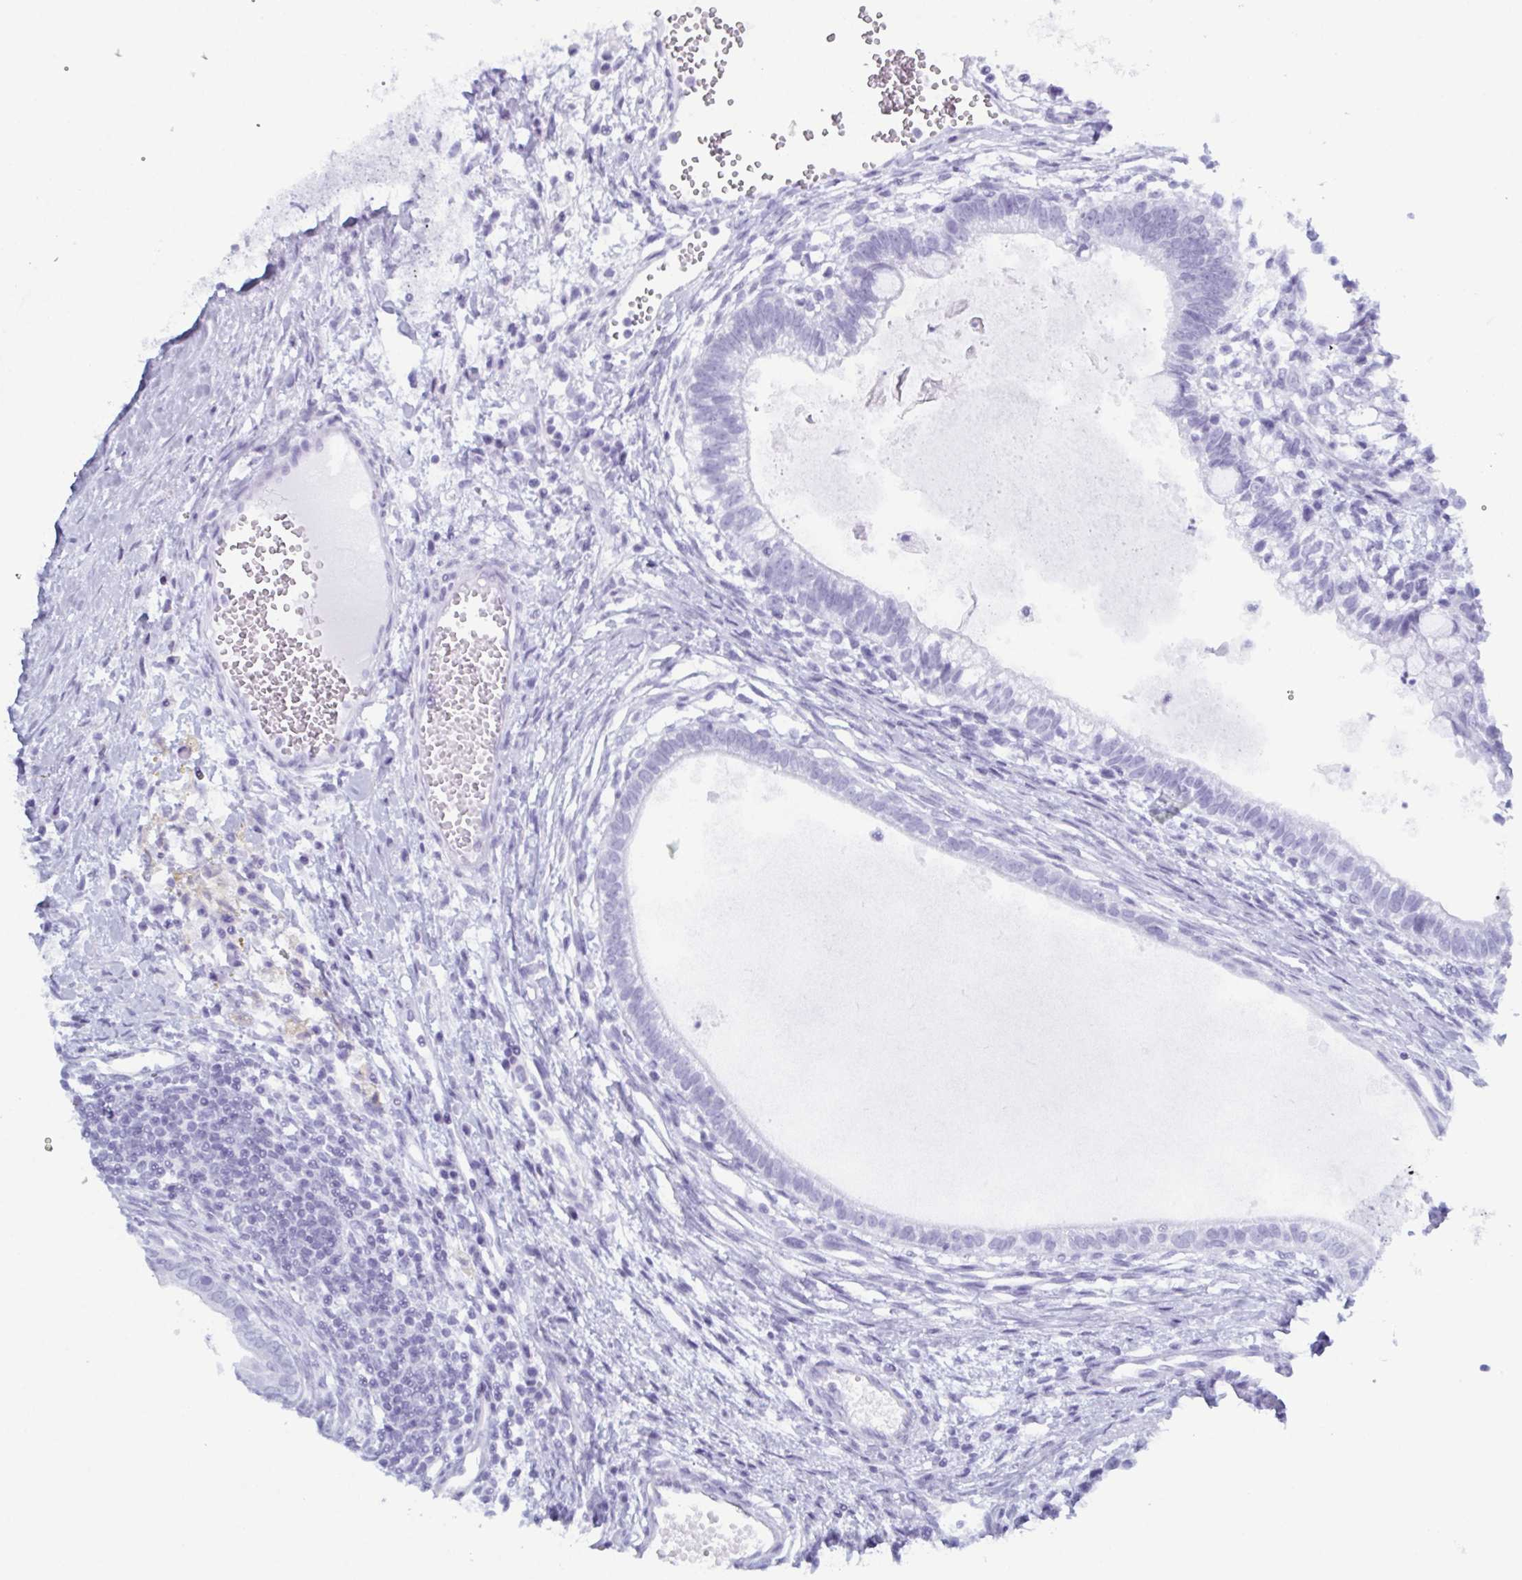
{"staining": {"intensity": "negative", "quantity": "none", "location": "none"}, "tissue": "testis cancer", "cell_type": "Tumor cells", "image_type": "cancer", "snomed": [{"axis": "morphology", "description": "Carcinoma, Embryonal, NOS"}, {"axis": "topography", "description": "Testis"}], "caption": "Tumor cells are negative for brown protein staining in embryonal carcinoma (testis). (DAB IHC with hematoxylin counter stain).", "gene": "ZFP64", "patient": {"sex": "male", "age": 37}}